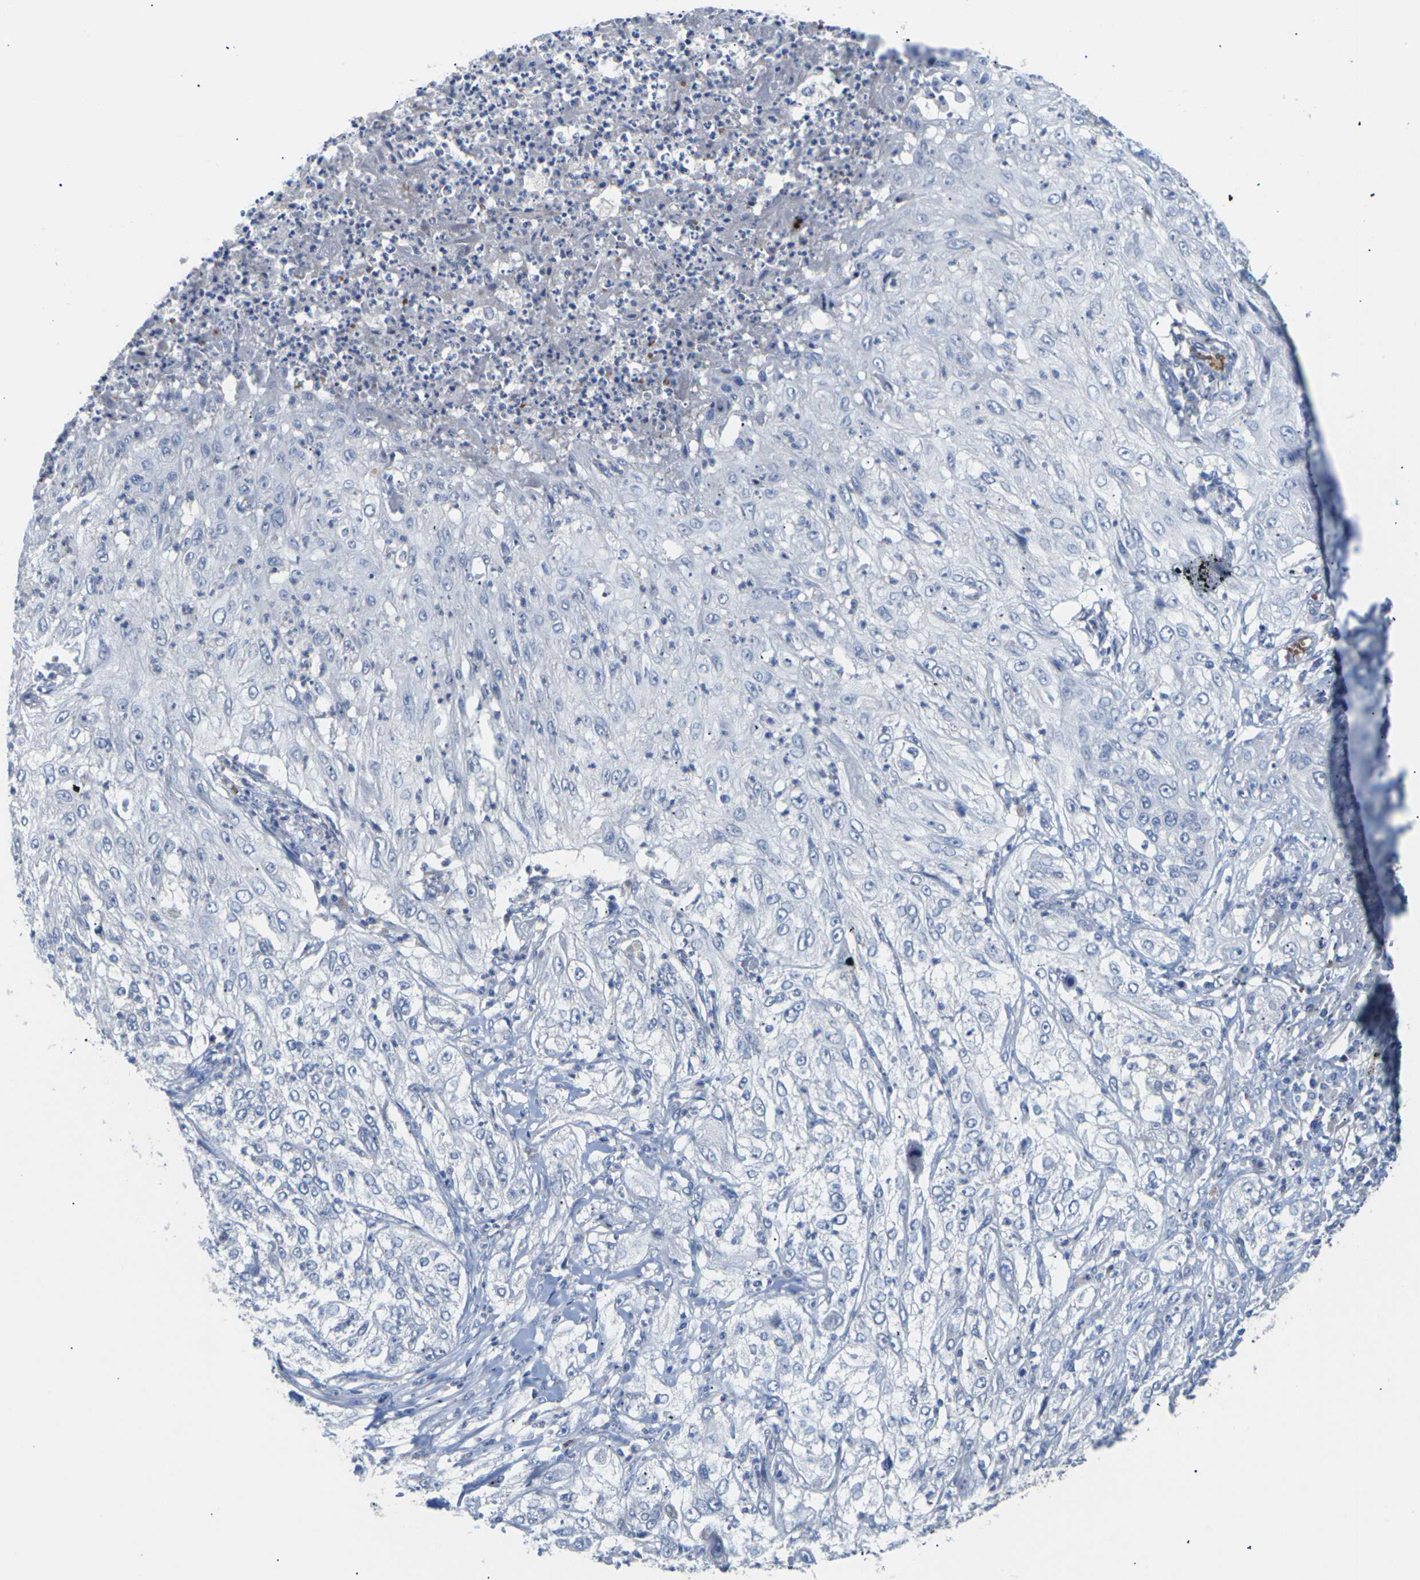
{"staining": {"intensity": "negative", "quantity": "none", "location": "none"}, "tissue": "lung cancer", "cell_type": "Tumor cells", "image_type": "cancer", "snomed": [{"axis": "morphology", "description": "Inflammation, NOS"}, {"axis": "morphology", "description": "Squamous cell carcinoma, NOS"}, {"axis": "topography", "description": "Lymph node"}, {"axis": "topography", "description": "Soft tissue"}, {"axis": "topography", "description": "Lung"}], "caption": "There is no significant staining in tumor cells of lung cancer (squamous cell carcinoma). The staining is performed using DAB brown chromogen with nuclei counter-stained in using hematoxylin.", "gene": "TMCO4", "patient": {"sex": "male", "age": 66}}